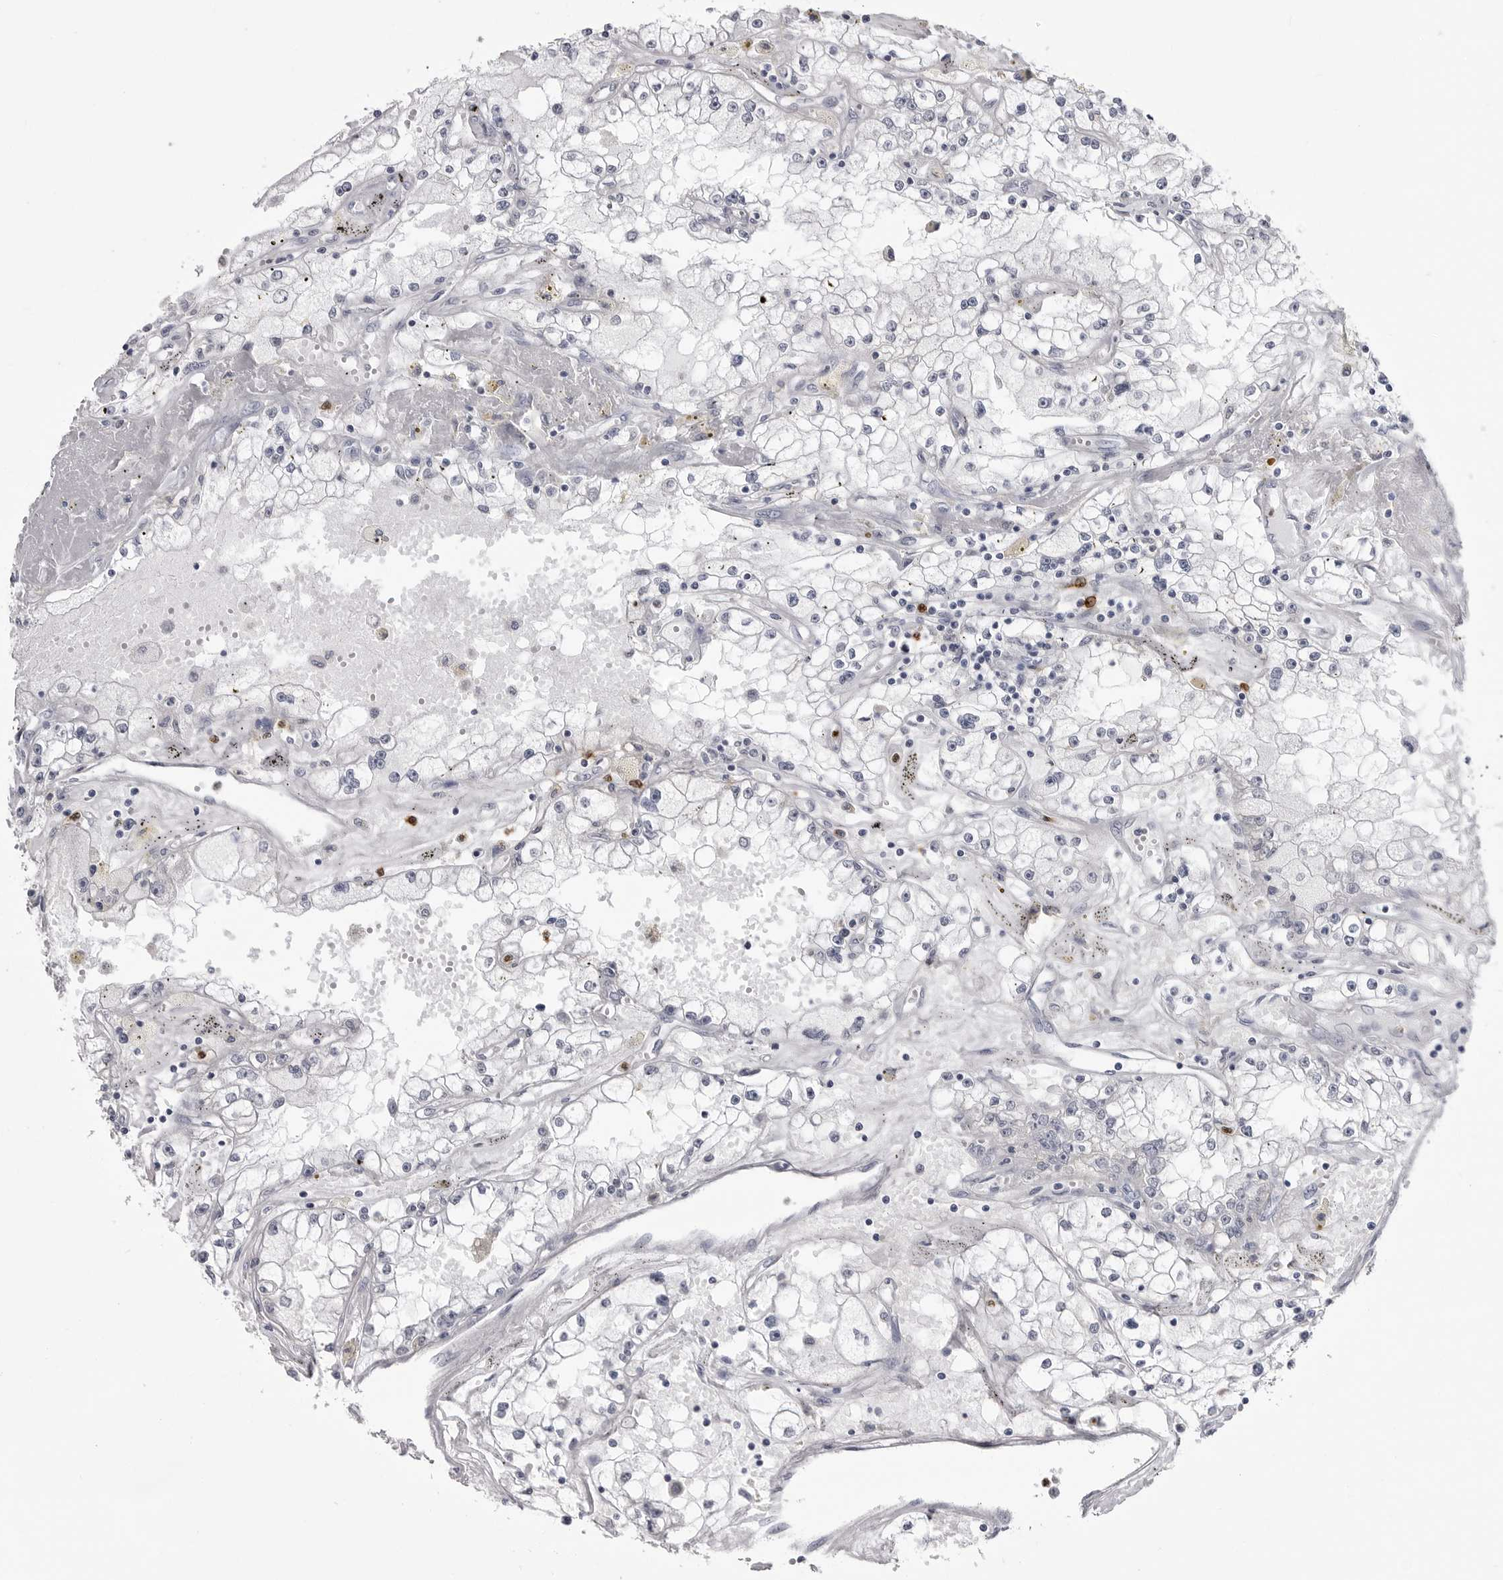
{"staining": {"intensity": "negative", "quantity": "none", "location": "none"}, "tissue": "renal cancer", "cell_type": "Tumor cells", "image_type": "cancer", "snomed": [{"axis": "morphology", "description": "Adenocarcinoma, NOS"}, {"axis": "topography", "description": "Kidney"}], "caption": "Tumor cells are negative for protein expression in human renal cancer (adenocarcinoma). (Brightfield microscopy of DAB IHC at high magnification).", "gene": "STAP2", "patient": {"sex": "male", "age": 56}}